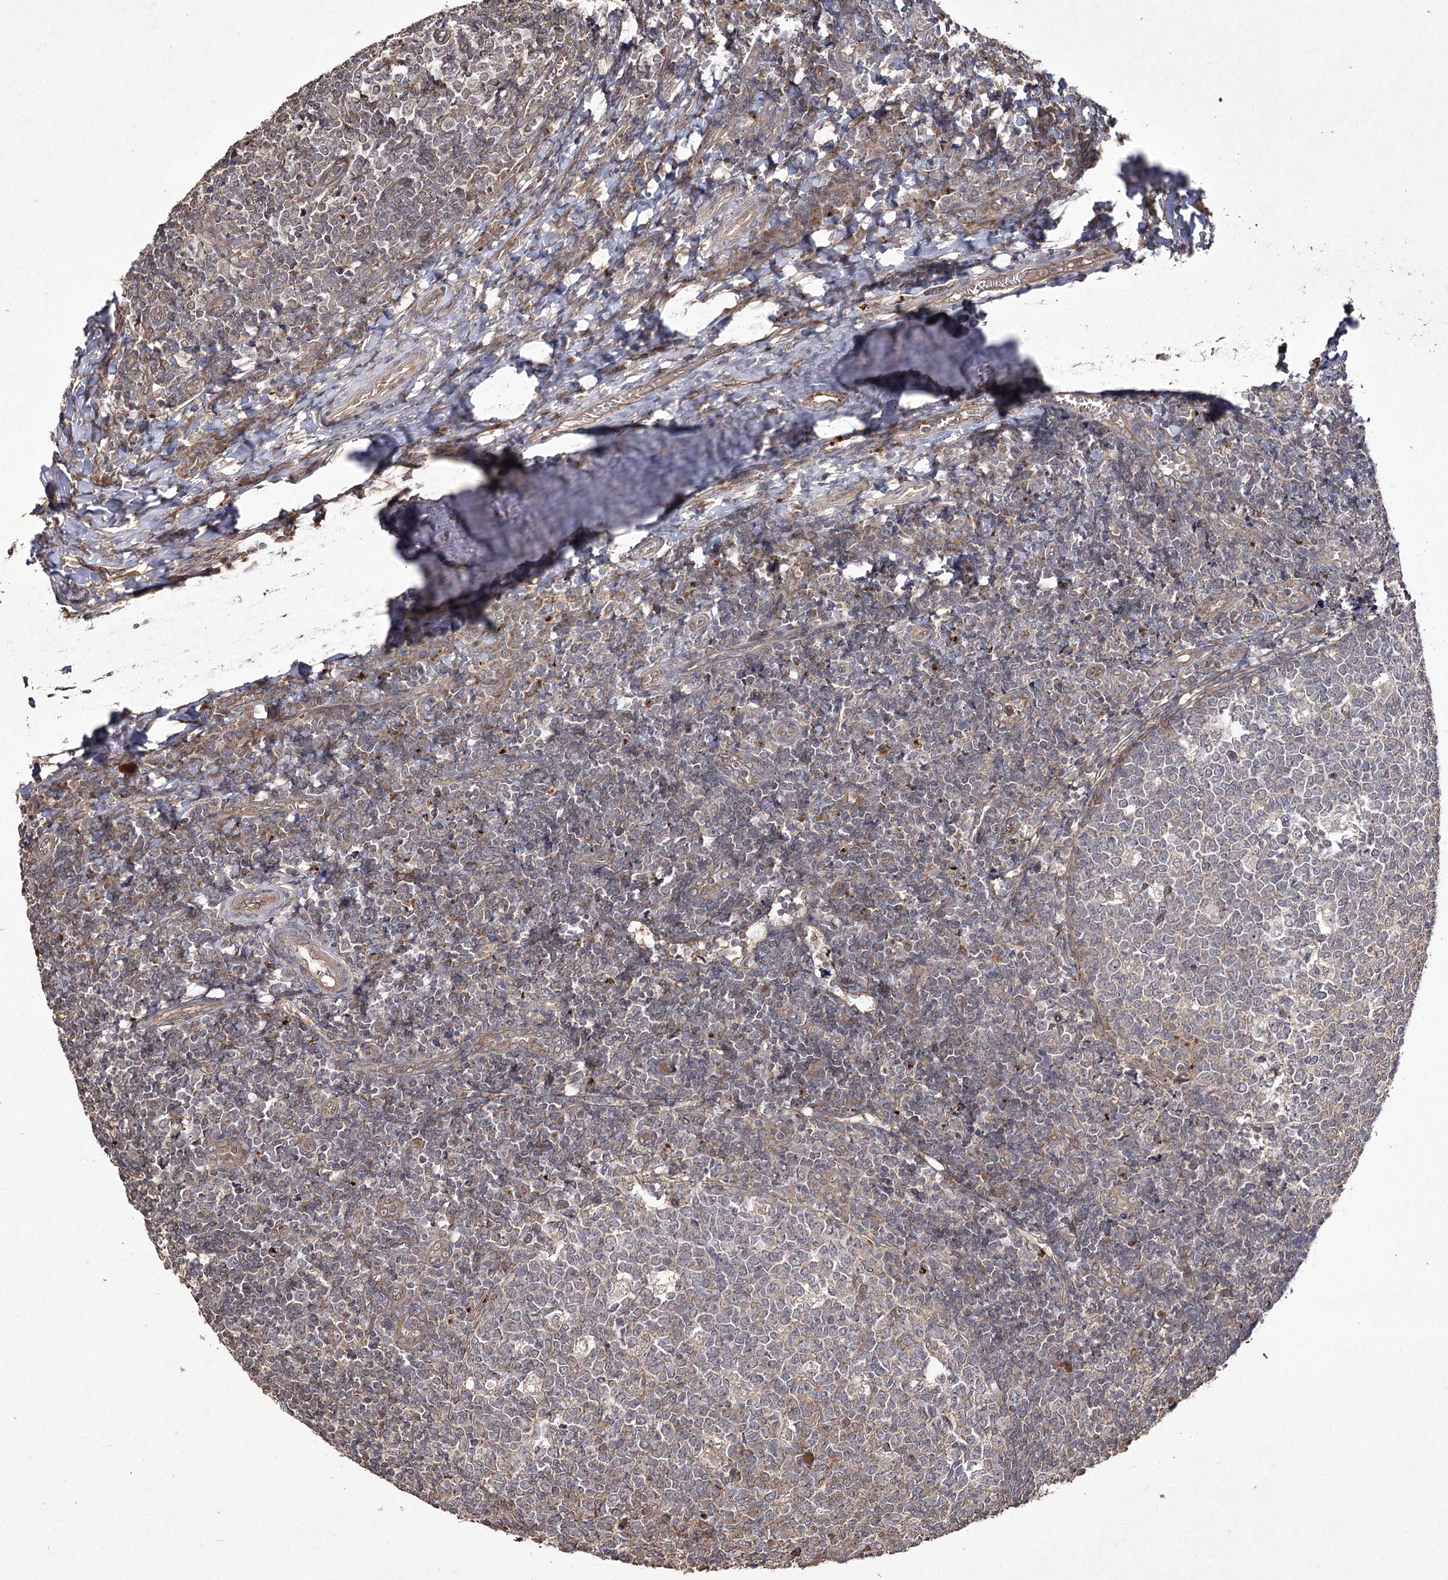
{"staining": {"intensity": "weak", "quantity": "25%-75%", "location": "cytoplasmic/membranous"}, "tissue": "tonsil", "cell_type": "Germinal center cells", "image_type": "normal", "snomed": [{"axis": "morphology", "description": "Normal tissue, NOS"}, {"axis": "topography", "description": "Tonsil"}], "caption": "The immunohistochemical stain highlights weak cytoplasmic/membranous expression in germinal center cells of benign tonsil. (DAB (3,3'-diaminobenzidine) = brown stain, brightfield microscopy at high magnification).", "gene": "FANCL", "patient": {"sex": "female", "age": 19}}